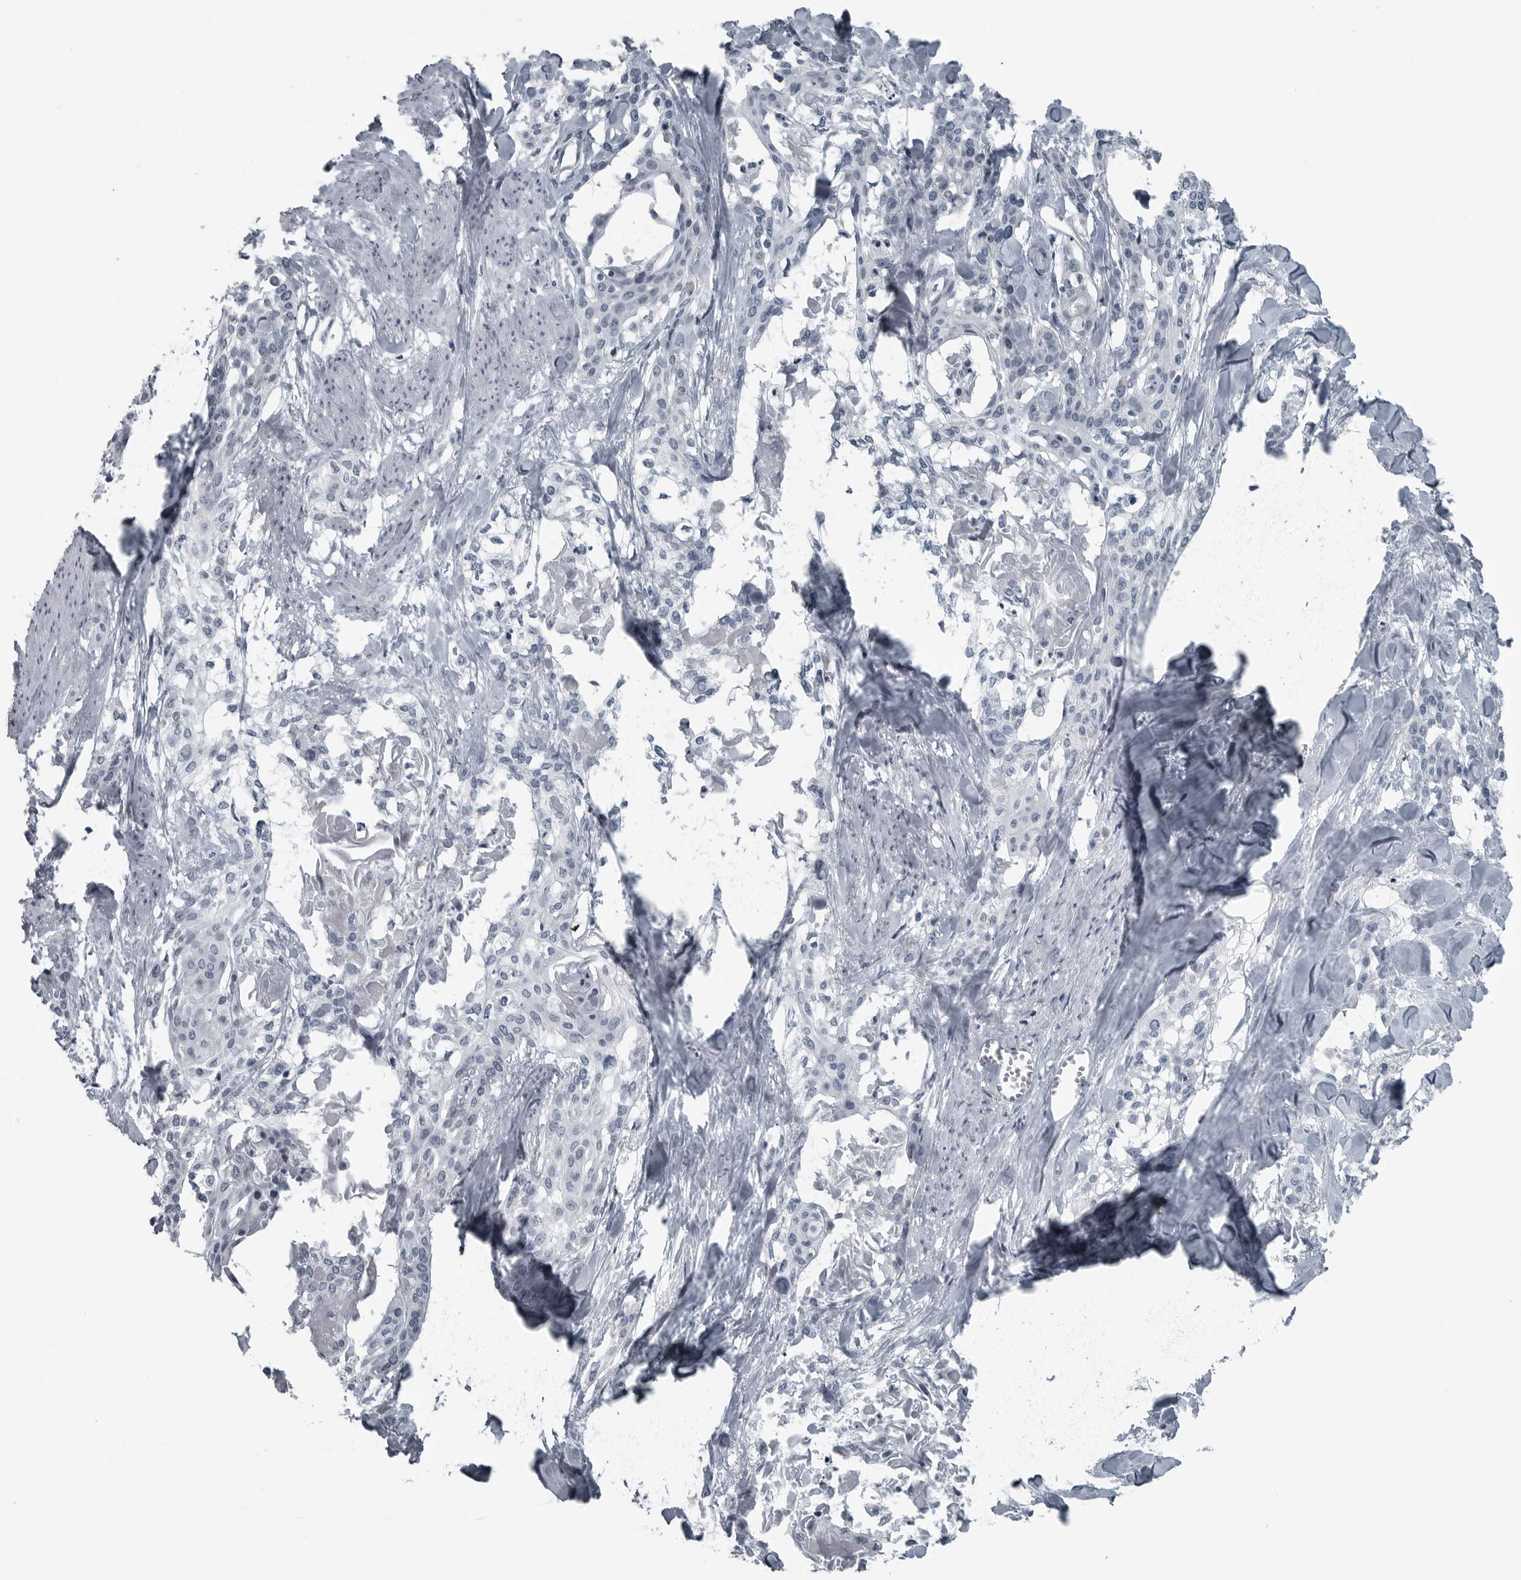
{"staining": {"intensity": "negative", "quantity": "none", "location": "none"}, "tissue": "cervical cancer", "cell_type": "Tumor cells", "image_type": "cancer", "snomed": [{"axis": "morphology", "description": "Squamous cell carcinoma, NOS"}, {"axis": "topography", "description": "Cervix"}], "caption": "The photomicrograph shows no significant staining in tumor cells of cervical squamous cell carcinoma.", "gene": "DNAAF11", "patient": {"sex": "female", "age": 57}}